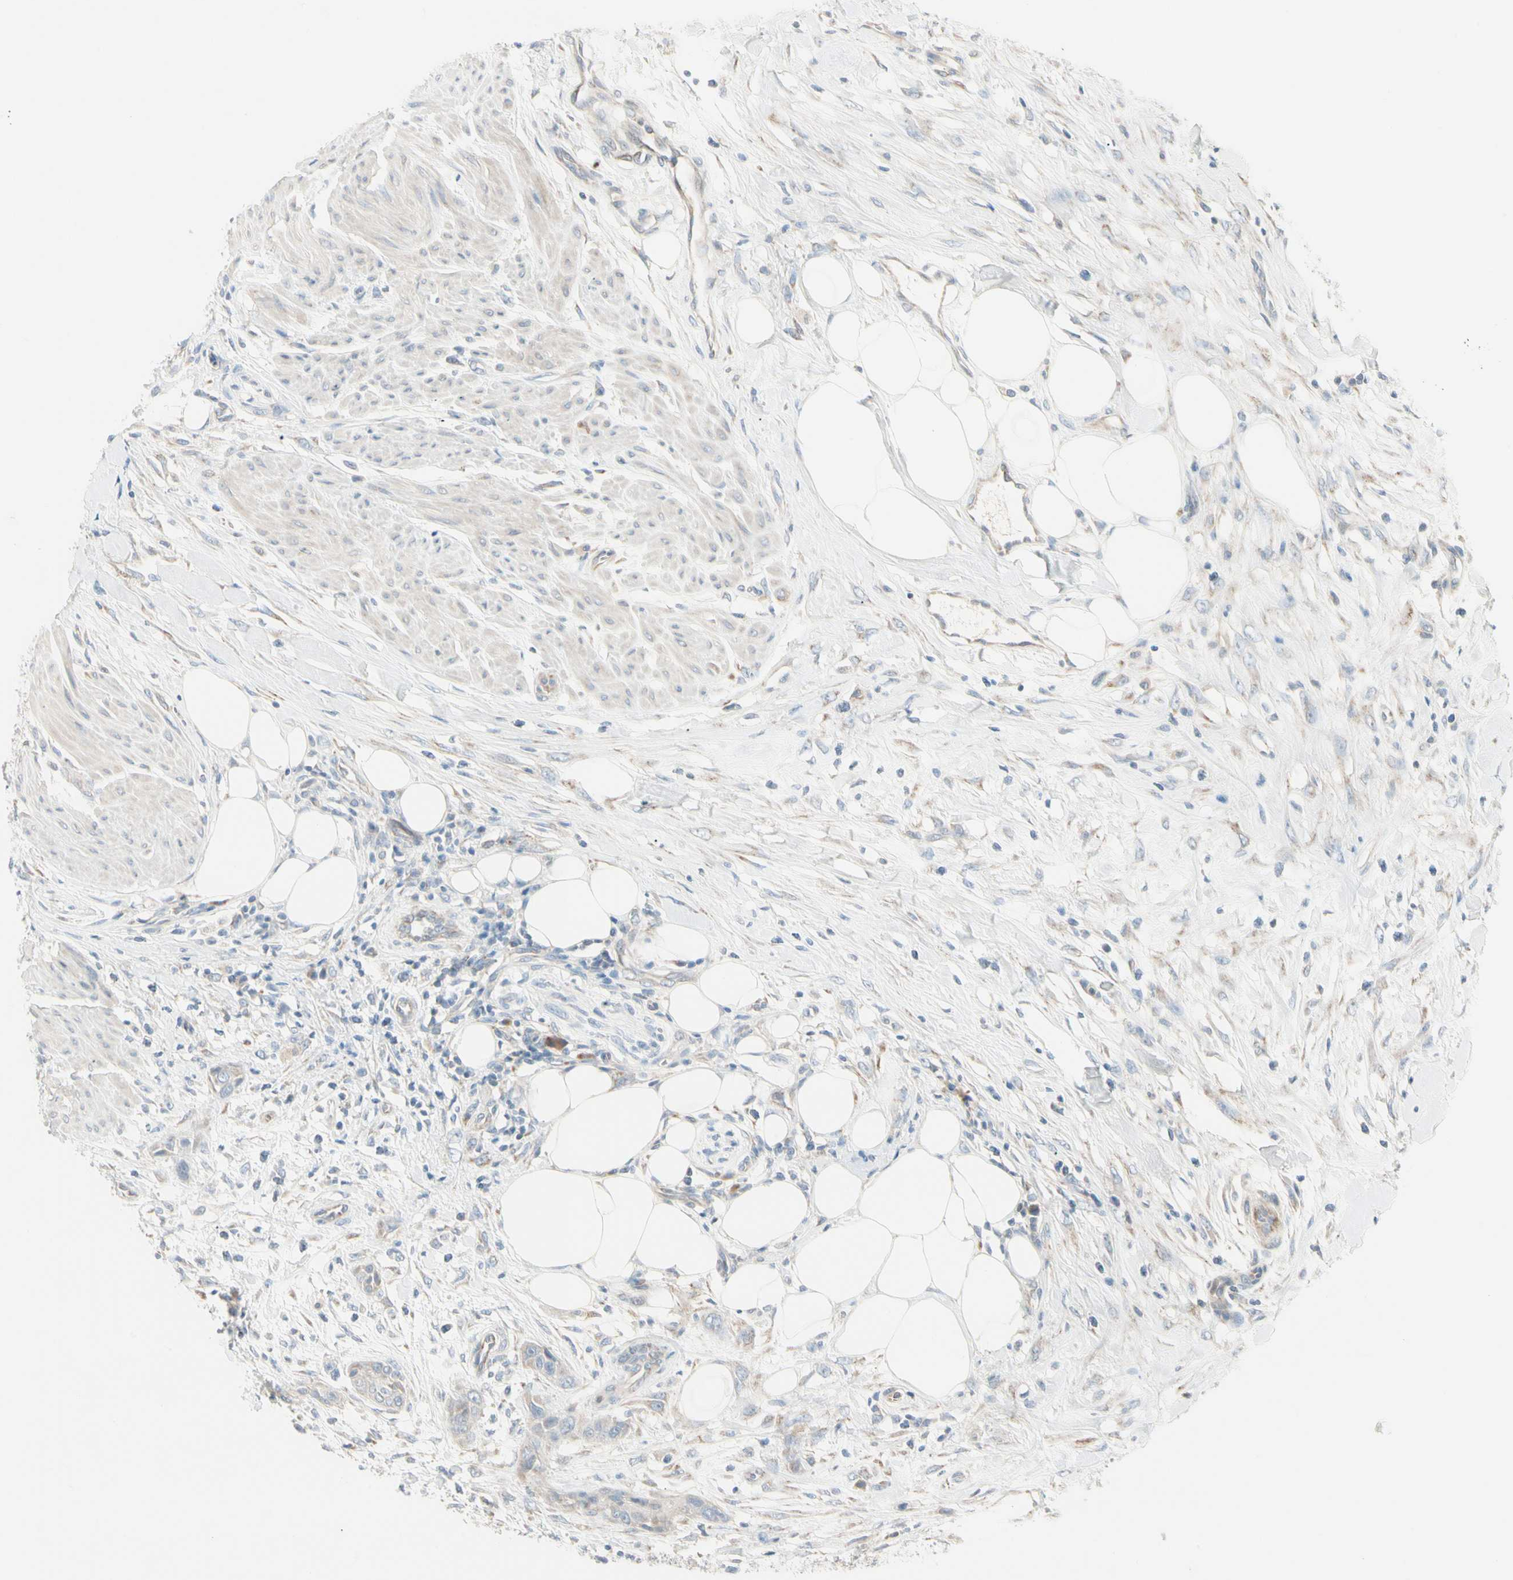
{"staining": {"intensity": "negative", "quantity": "none", "location": "none"}, "tissue": "urothelial cancer", "cell_type": "Tumor cells", "image_type": "cancer", "snomed": [{"axis": "morphology", "description": "Urothelial carcinoma, High grade"}, {"axis": "topography", "description": "Urinary bladder"}], "caption": "Tumor cells show no significant protein positivity in urothelial cancer.", "gene": "ALDH18A1", "patient": {"sex": "male", "age": 35}}